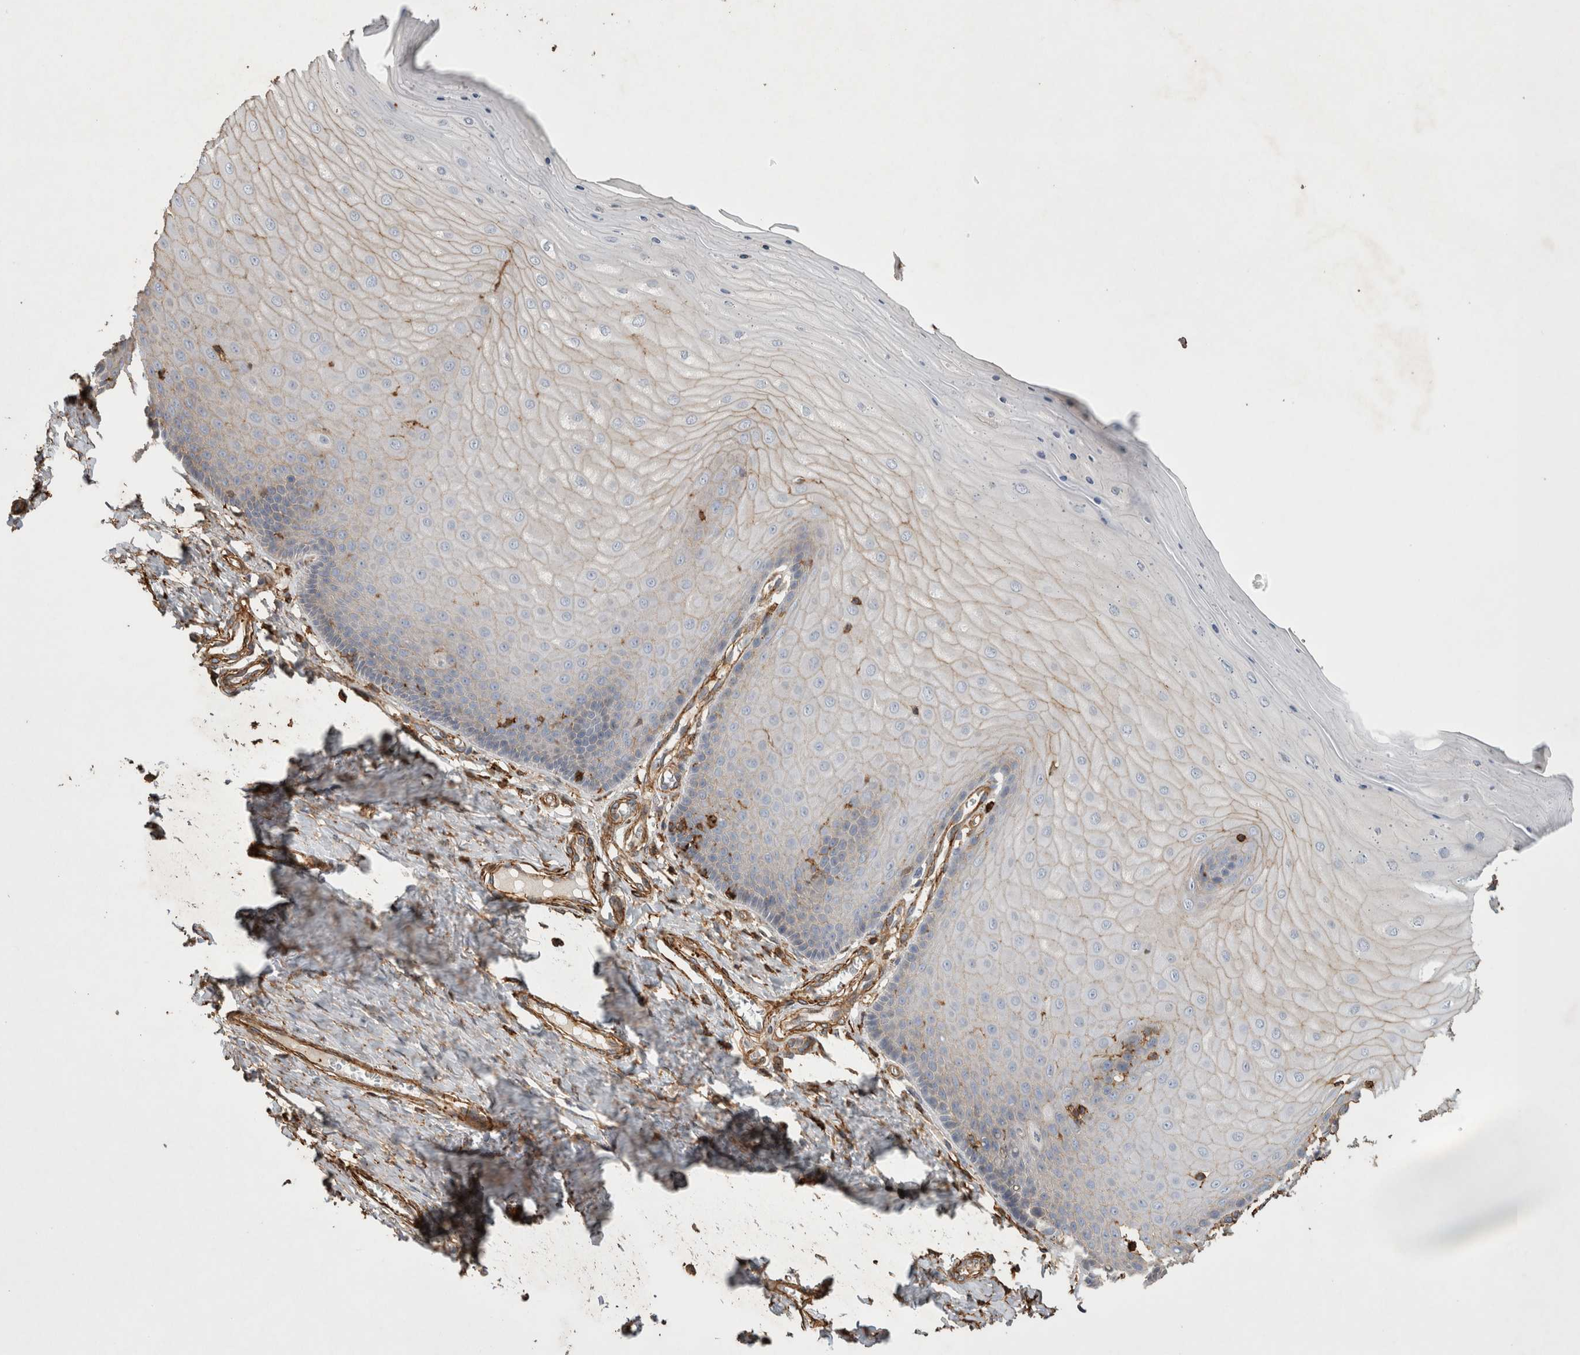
{"staining": {"intensity": "negative", "quantity": "none", "location": "none"}, "tissue": "cervix", "cell_type": "Glandular cells", "image_type": "normal", "snomed": [{"axis": "morphology", "description": "Normal tissue, NOS"}, {"axis": "topography", "description": "Cervix"}], "caption": "Immunohistochemistry micrograph of unremarkable cervix stained for a protein (brown), which demonstrates no expression in glandular cells. The staining is performed using DAB brown chromogen with nuclei counter-stained in using hematoxylin.", "gene": "GPER1", "patient": {"sex": "female", "age": 55}}